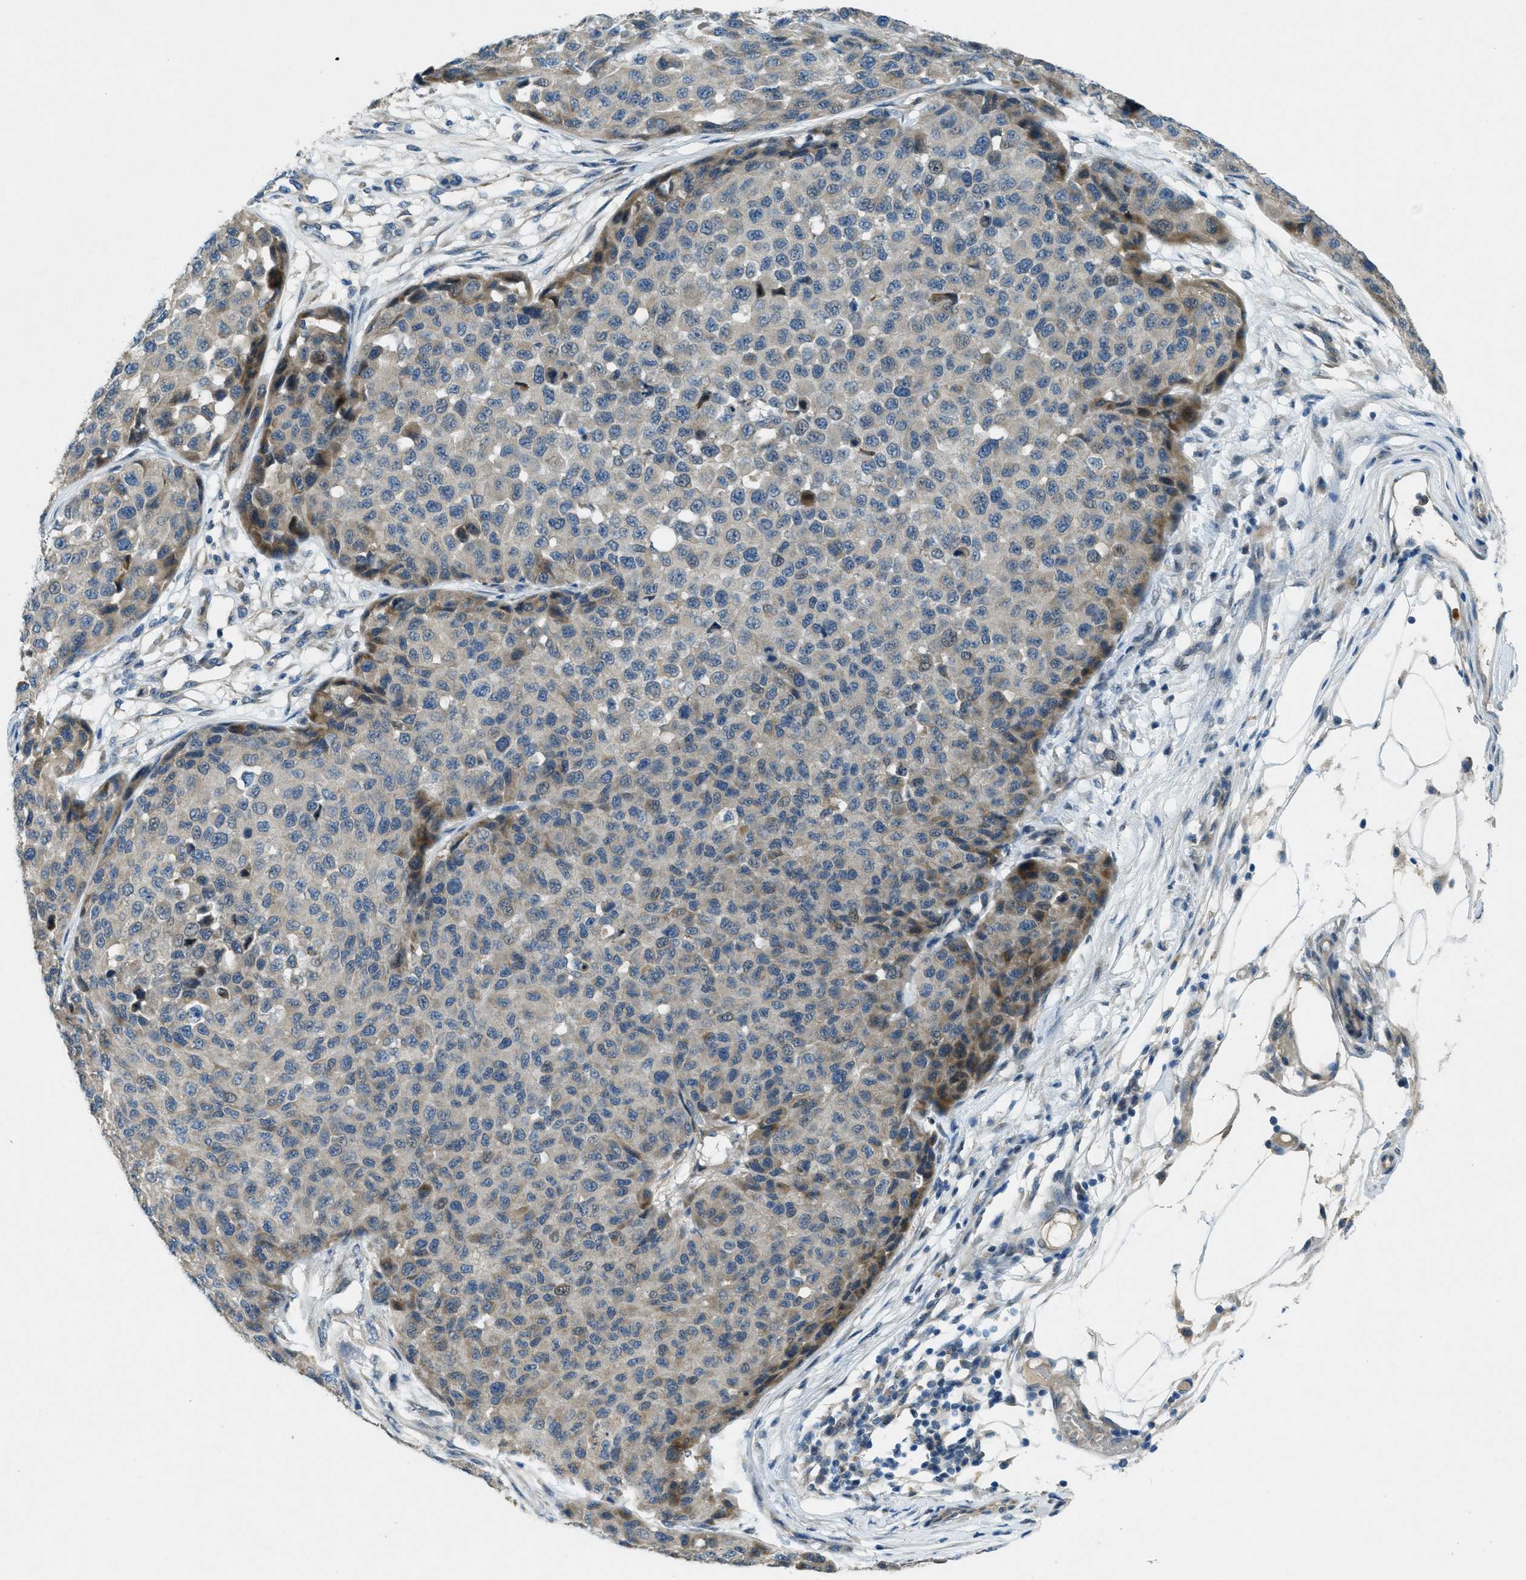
{"staining": {"intensity": "weak", "quantity": "<25%", "location": "cytoplasmic/membranous"}, "tissue": "melanoma", "cell_type": "Tumor cells", "image_type": "cancer", "snomed": [{"axis": "morphology", "description": "Normal tissue, NOS"}, {"axis": "morphology", "description": "Malignant melanoma, NOS"}, {"axis": "topography", "description": "Skin"}], "caption": "Micrograph shows no significant protein positivity in tumor cells of melanoma.", "gene": "SNX14", "patient": {"sex": "male", "age": 62}}